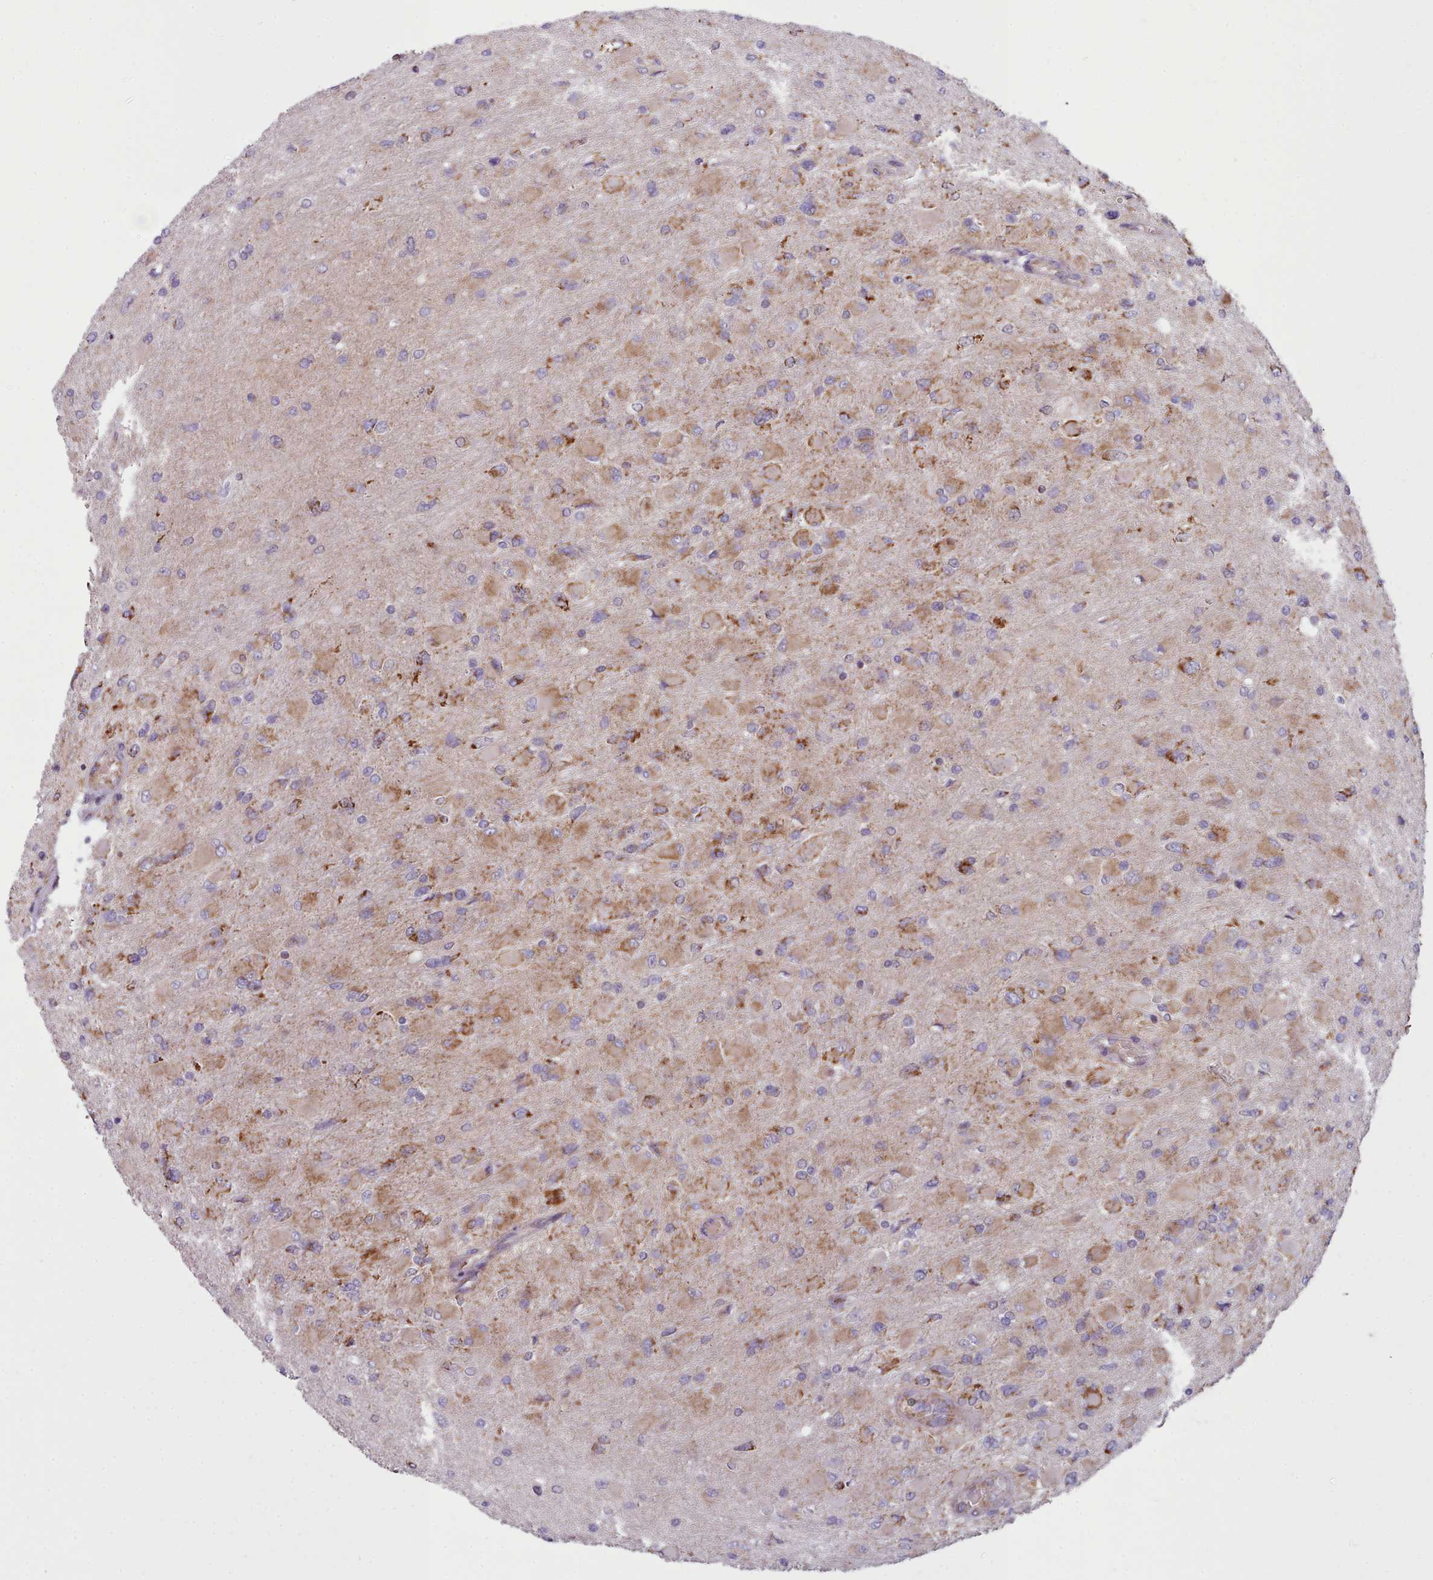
{"staining": {"intensity": "moderate", "quantity": "25%-75%", "location": "cytoplasmic/membranous"}, "tissue": "glioma", "cell_type": "Tumor cells", "image_type": "cancer", "snomed": [{"axis": "morphology", "description": "Glioma, malignant, High grade"}, {"axis": "topography", "description": "Cerebral cortex"}], "caption": "Malignant high-grade glioma tissue demonstrates moderate cytoplasmic/membranous expression in approximately 25%-75% of tumor cells, visualized by immunohistochemistry. Ihc stains the protein of interest in brown and the nuclei are stained blue.", "gene": "SRP54", "patient": {"sex": "female", "age": 36}}